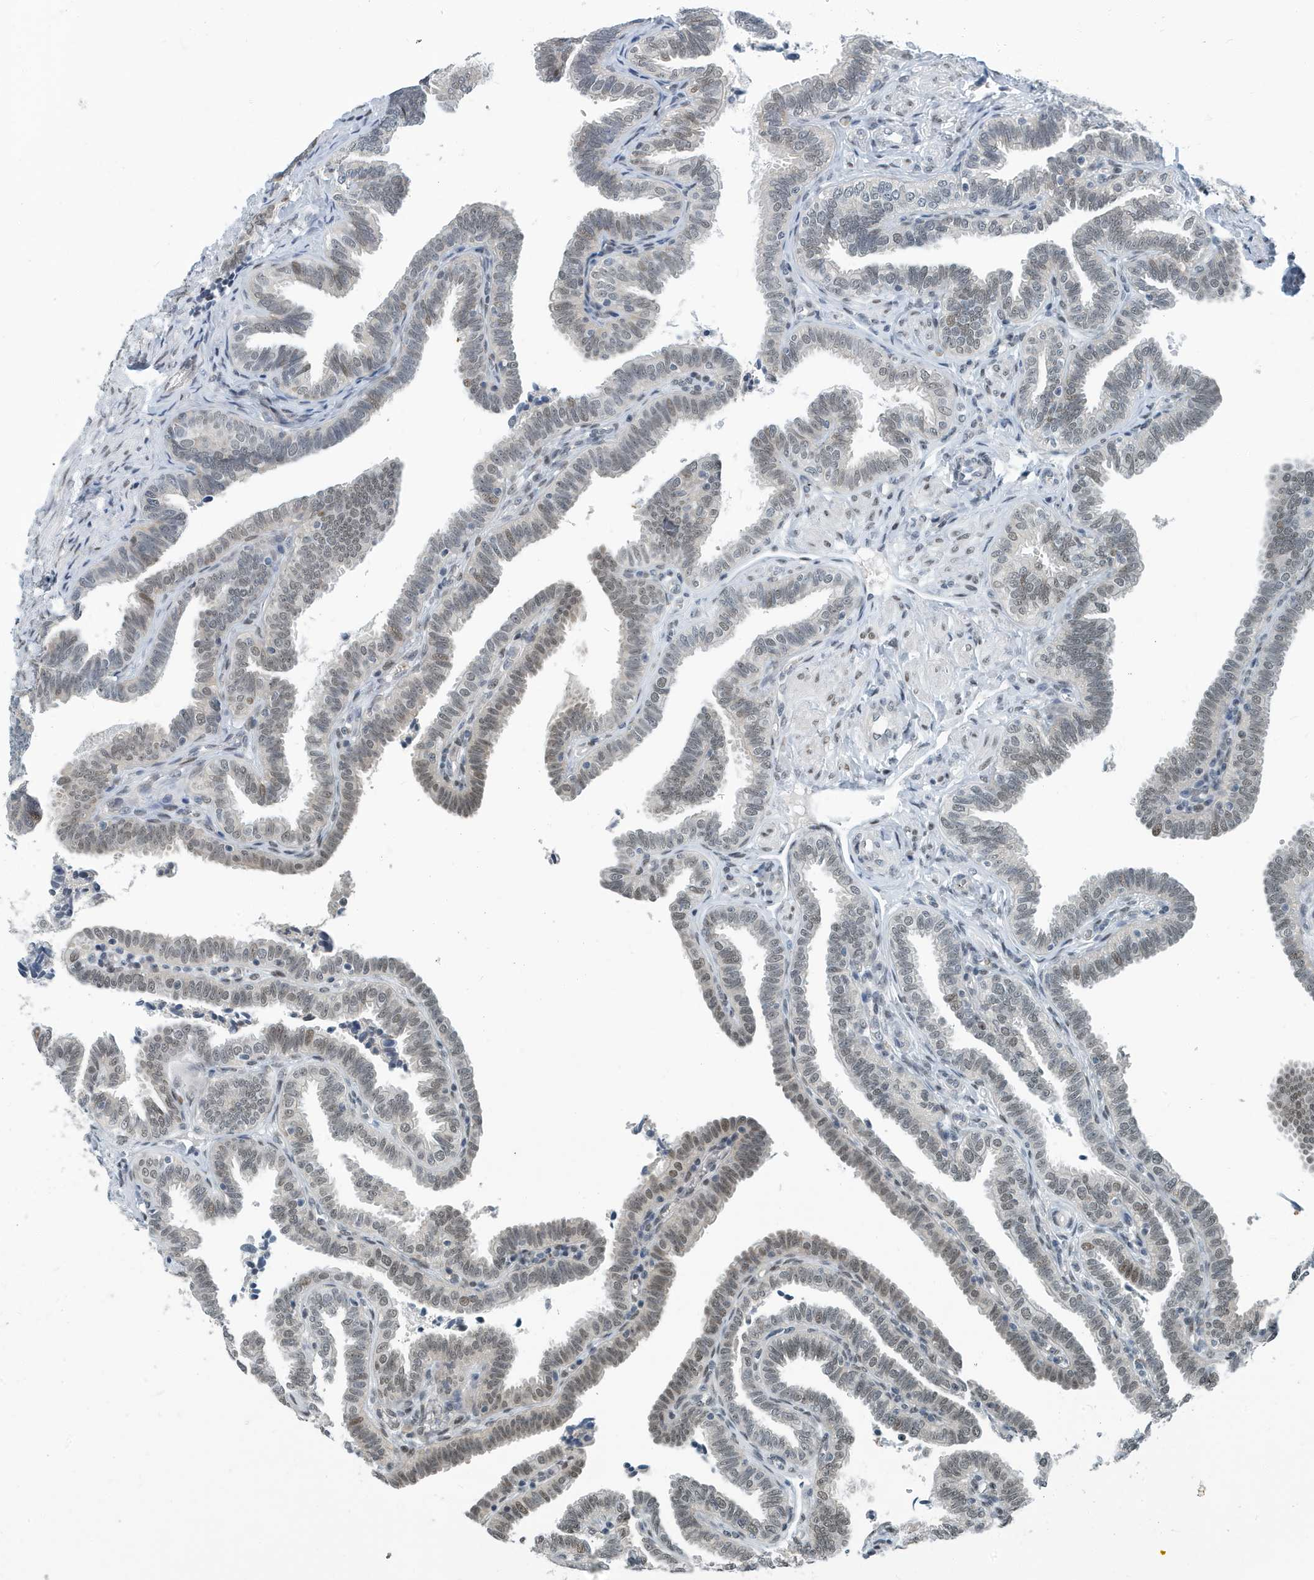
{"staining": {"intensity": "weak", "quantity": "25%-75%", "location": "nuclear"}, "tissue": "fallopian tube", "cell_type": "Glandular cells", "image_type": "normal", "snomed": [{"axis": "morphology", "description": "Normal tissue, NOS"}, {"axis": "topography", "description": "Fallopian tube"}], "caption": "IHC histopathology image of benign fallopian tube: human fallopian tube stained using immunohistochemistry reveals low levels of weak protein expression localized specifically in the nuclear of glandular cells, appearing as a nuclear brown color.", "gene": "KIF15", "patient": {"sex": "female", "age": 39}}